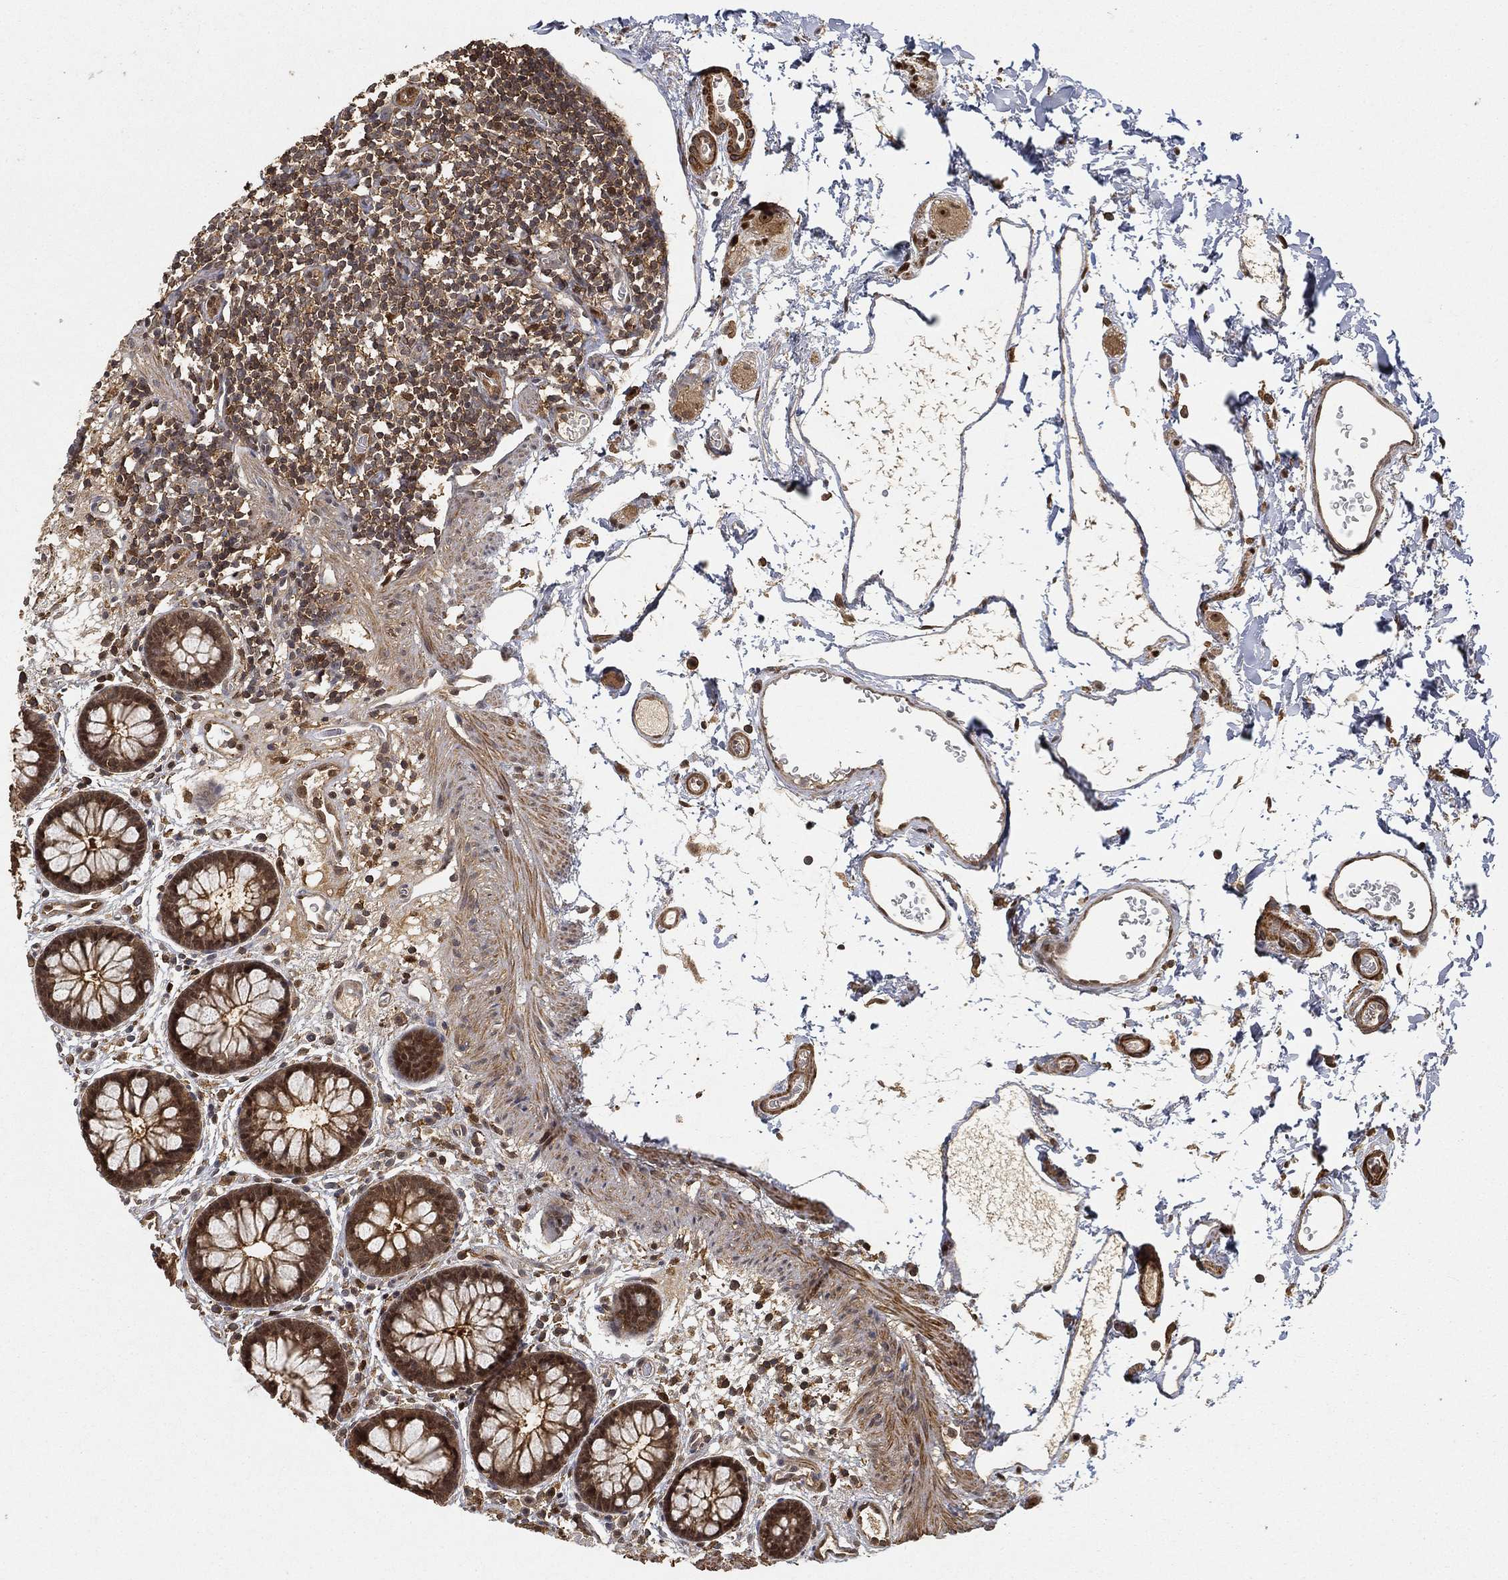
{"staining": {"intensity": "moderate", "quantity": ">75%", "location": "cytoplasmic/membranous,nuclear"}, "tissue": "colon", "cell_type": "Endothelial cells", "image_type": "normal", "snomed": [{"axis": "morphology", "description": "Normal tissue, NOS"}, {"axis": "topography", "description": "Colon"}], "caption": "Normal colon shows moderate cytoplasmic/membranous,nuclear positivity in about >75% of endothelial cells, visualized by immunohistochemistry. (Stains: DAB (3,3'-diaminobenzidine) in brown, nuclei in blue, Microscopy: brightfield microscopy at high magnification).", "gene": "CRYL1", "patient": {"sex": "male", "age": 76}}